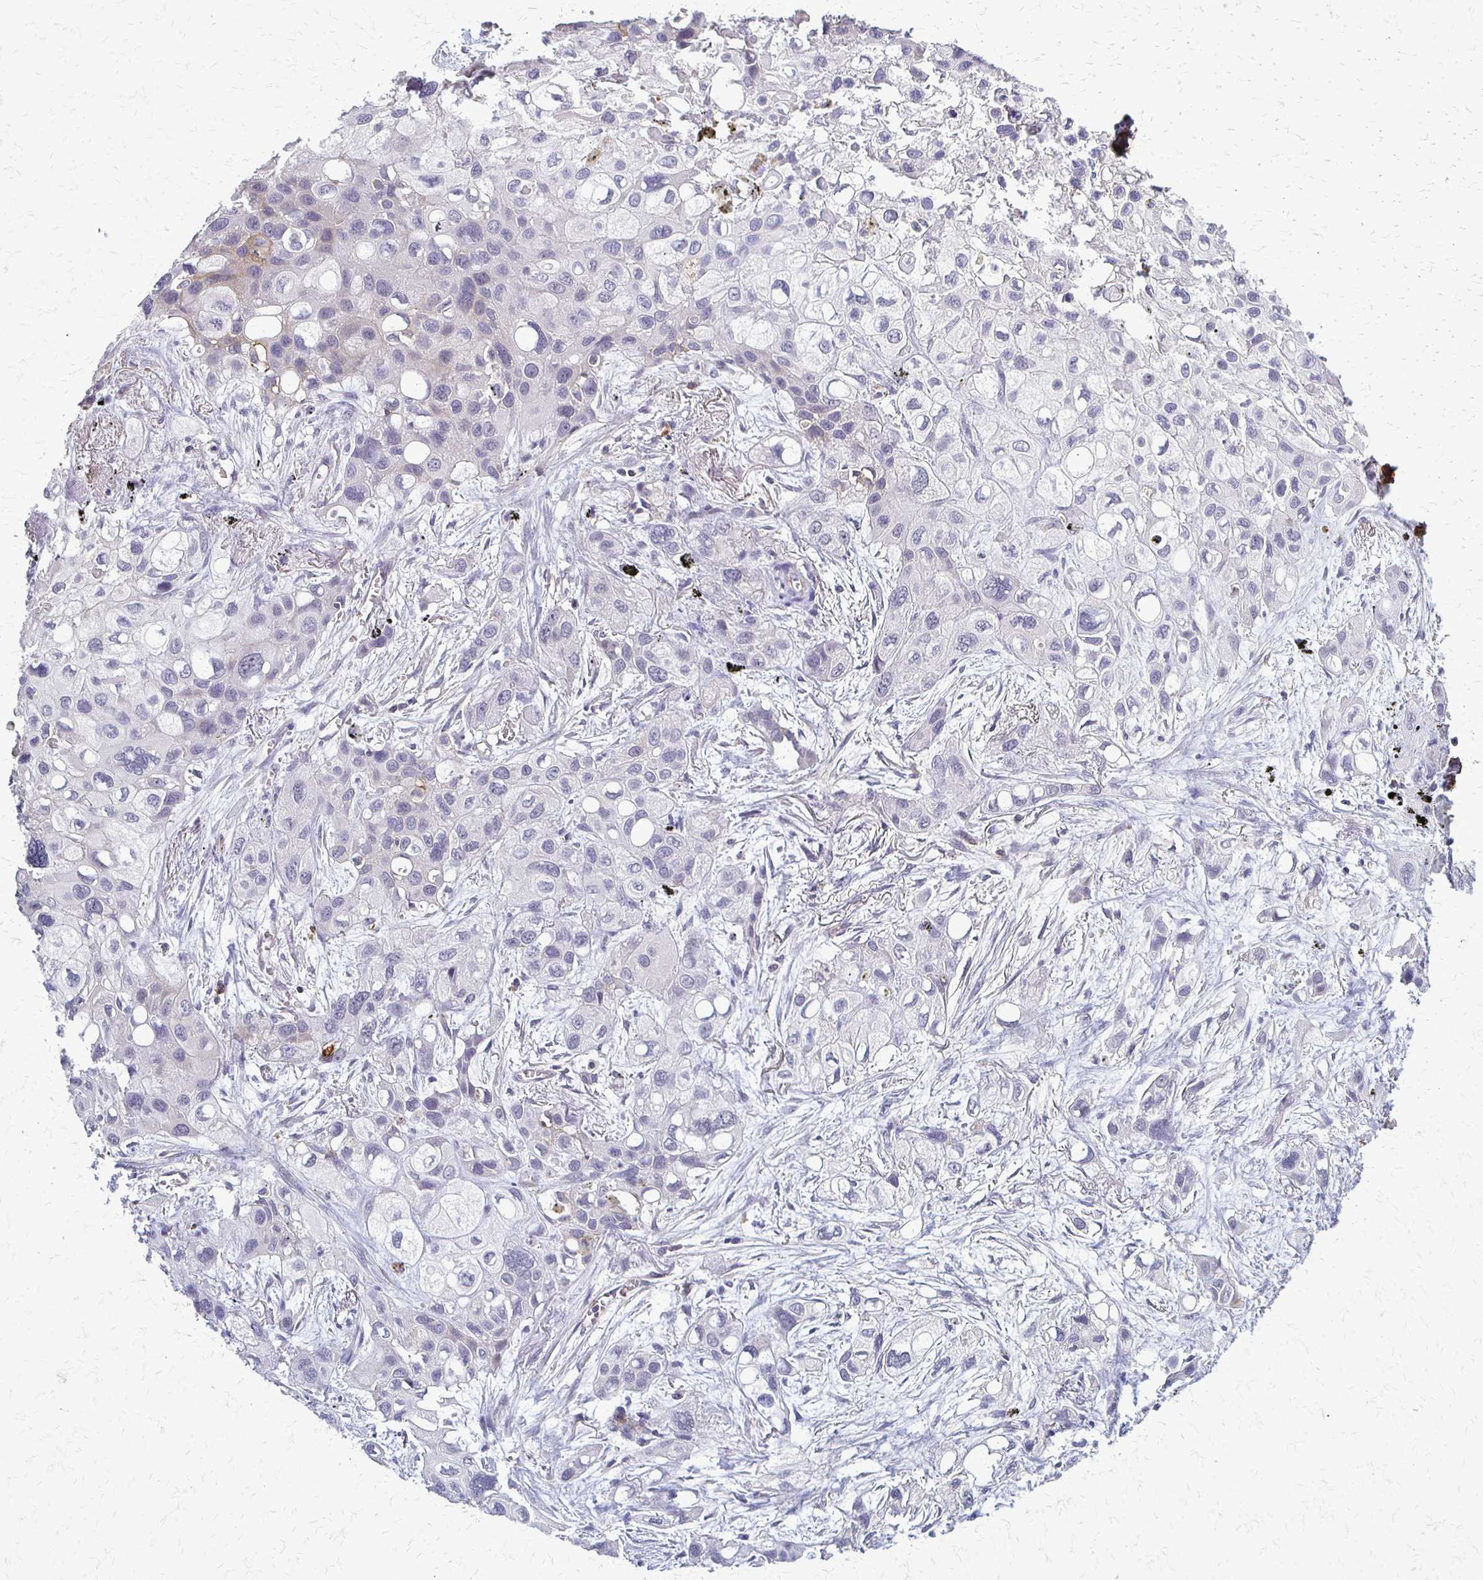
{"staining": {"intensity": "weak", "quantity": "<25%", "location": "cytoplasmic/membranous"}, "tissue": "lung cancer", "cell_type": "Tumor cells", "image_type": "cancer", "snomed": [{"axis": "morphology", "description": "Squamous cell carcinoma, NOS"}, {"axis": "morphology", "description": "Squamous cell carcinoma, metastatic, NOS"}, {"axis": "topography", "description": "Lung"}], "caption": "Tumor cells show no significant expression in metastatic squamous cell carcinoma (lung). (Stains: DAB IHC with hematoxylin counter stain, Microscopy: brightfield microscopy at high magnification).", "gene": "SLC9A9", "patient": {"sex": "male", "age": 59}}